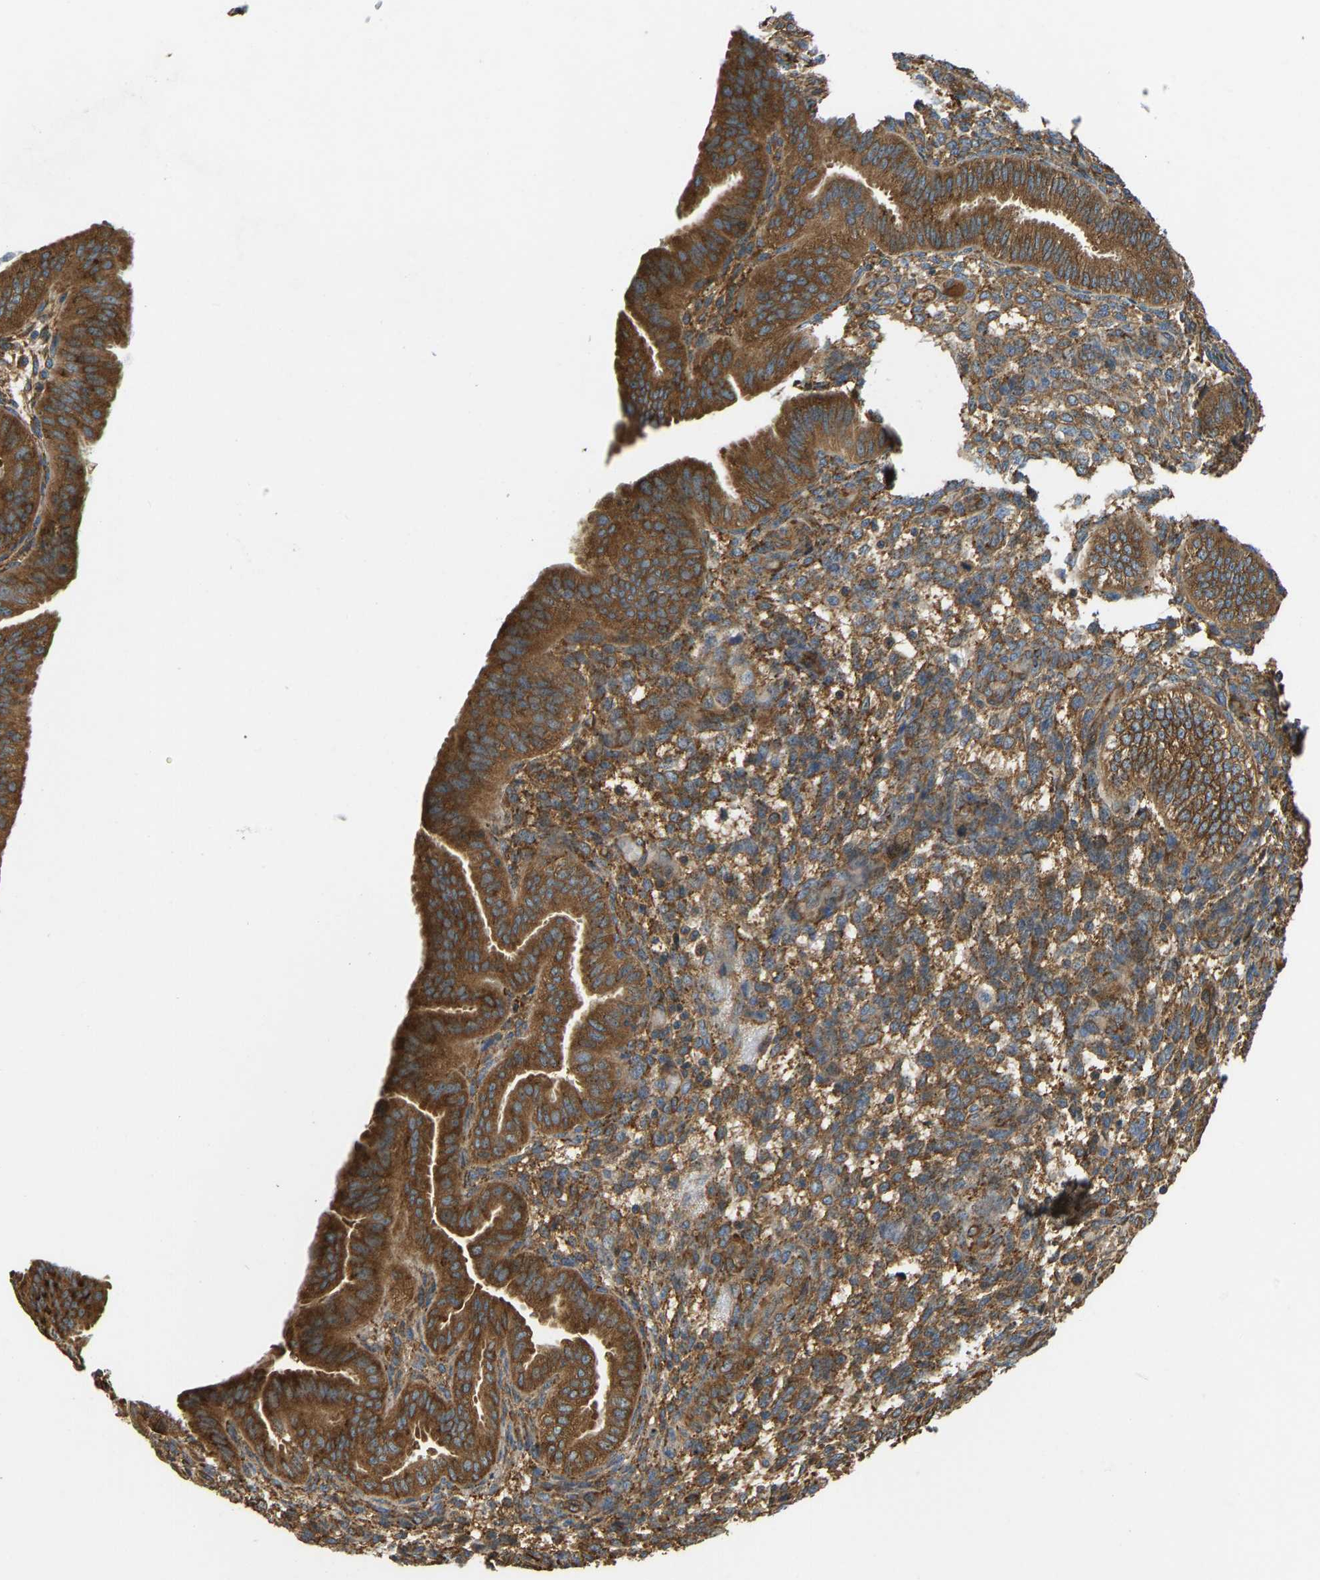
{"staining": {"intensity": "moderate", "quantity": ">75%", "location": "cytoplasmic/membranous"}, "tissue": "endometrium", "cell_type": "Cells in endometrial stroma", "image_type": "normal", "snomed": [{"axis": "morphology", "description": "Normal tissue, NOS"}, {"axis": "topography", "description": "Endometrium"}], "caption": "An image of endometrium stained for a protein displays moderate cytoplasmic/membranous brown staining in cells in endometrial stroma.", "gene": "RASGRF2", "patient": {"sex": "female", "age": 39}}